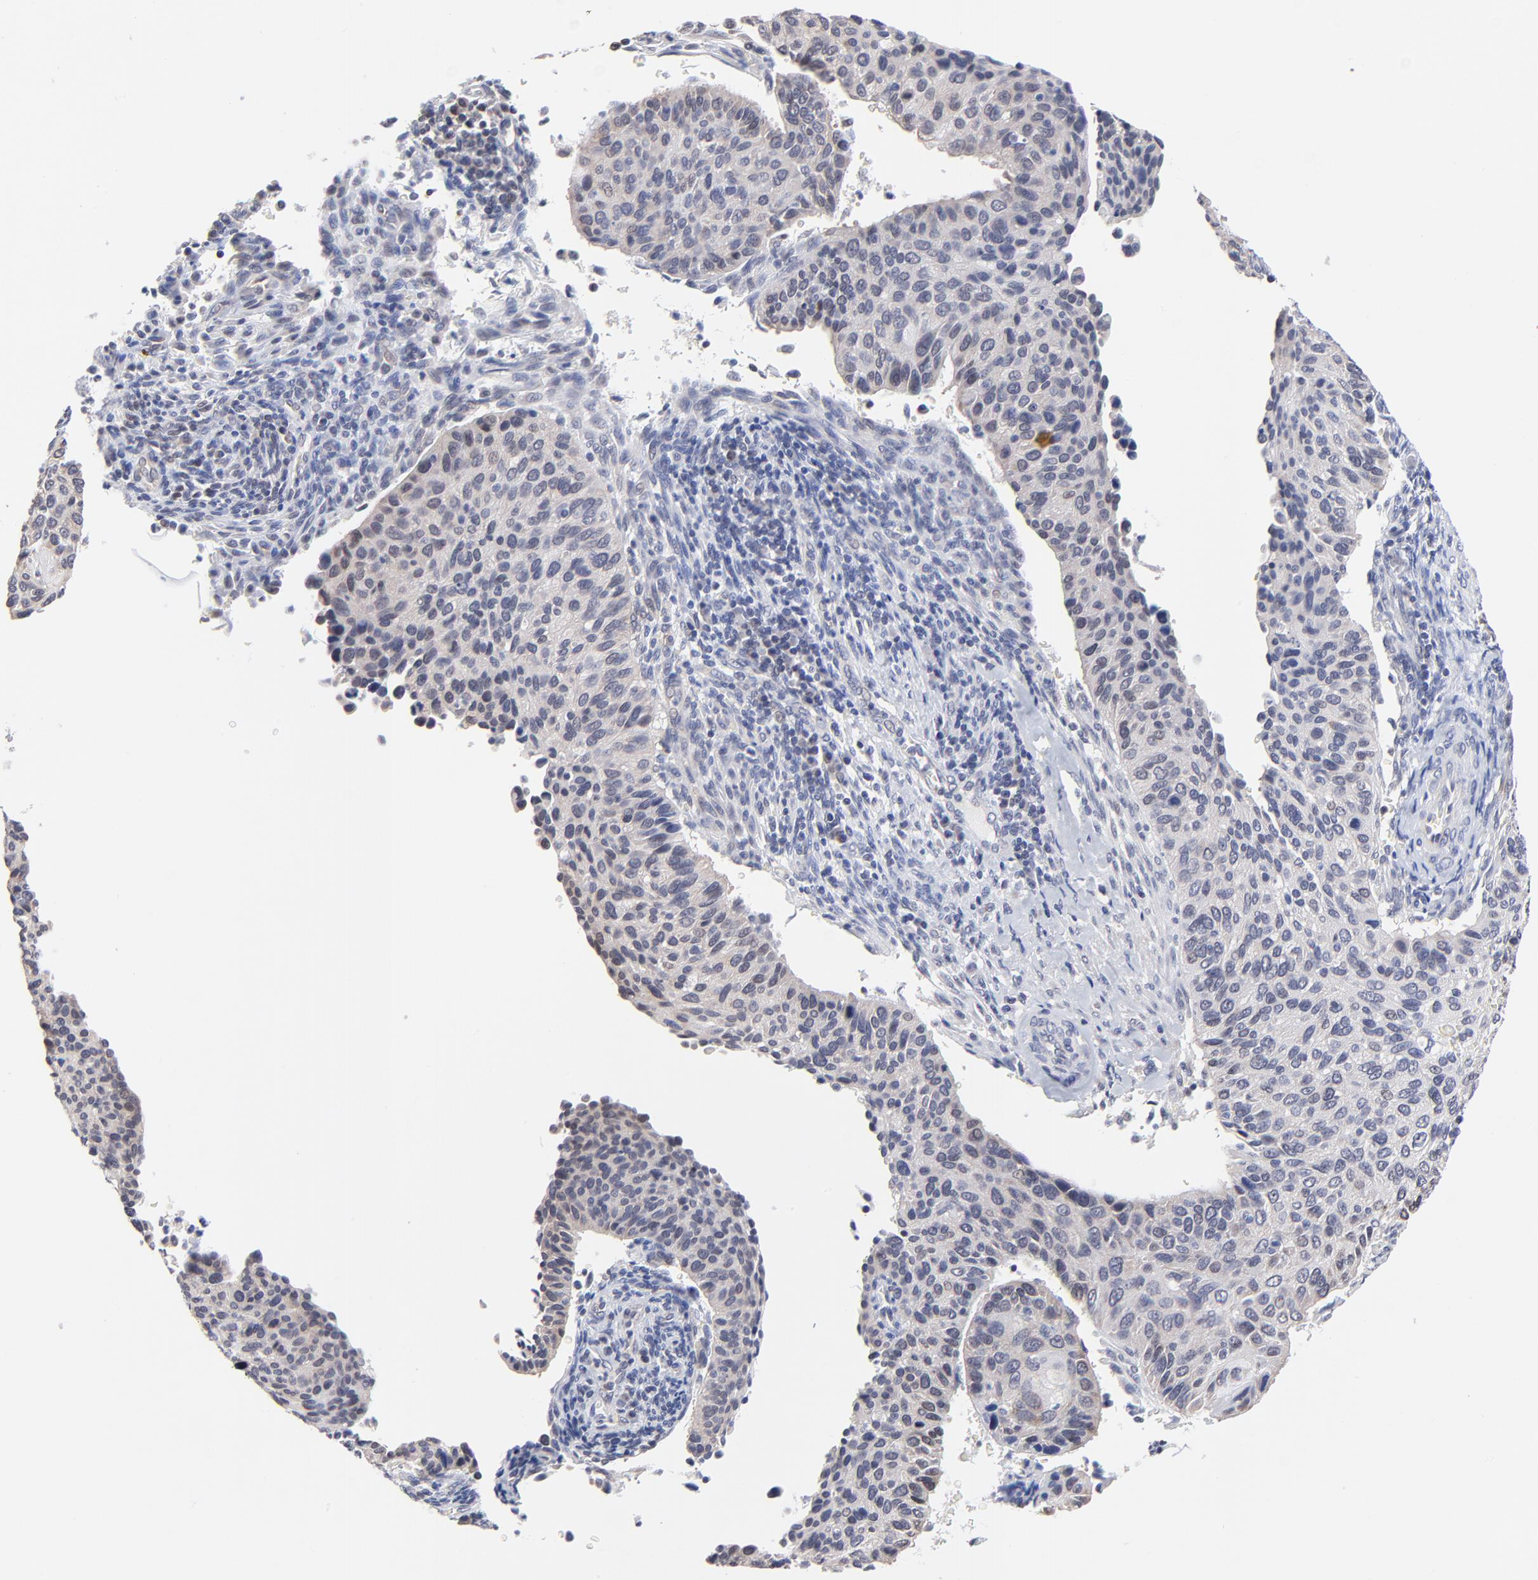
{"staining": {"intensity": "weak", "quantity": "<25%", "location": "cytoplasmic/membranous"}, "tissue": "cervical cancer", "cell_type": "Tumor cells", "image_type": "cancer", "snomed": [{"axis": "morphology", "description": "Adenocarcinoma, NOS"}, {"axis": "topography", "description": "Cervix"}], "caption": "High magnification brightfield microscopy of adenocarcinoma (cervical) stained with DAB (3,3'-diaminobenzidine) (brown) and counterstained with hematoxylin (blue): tumor cells show no significant expression. Brightfield microscopy of immunohistochemistry (IHC) stained with DAB (3,3'-diaminobenzidine) (brown) and hematoxylin (blue), captured at high magnification.", "gene": "FBXO8", "patient": {"sex": "female", "age": 29}}